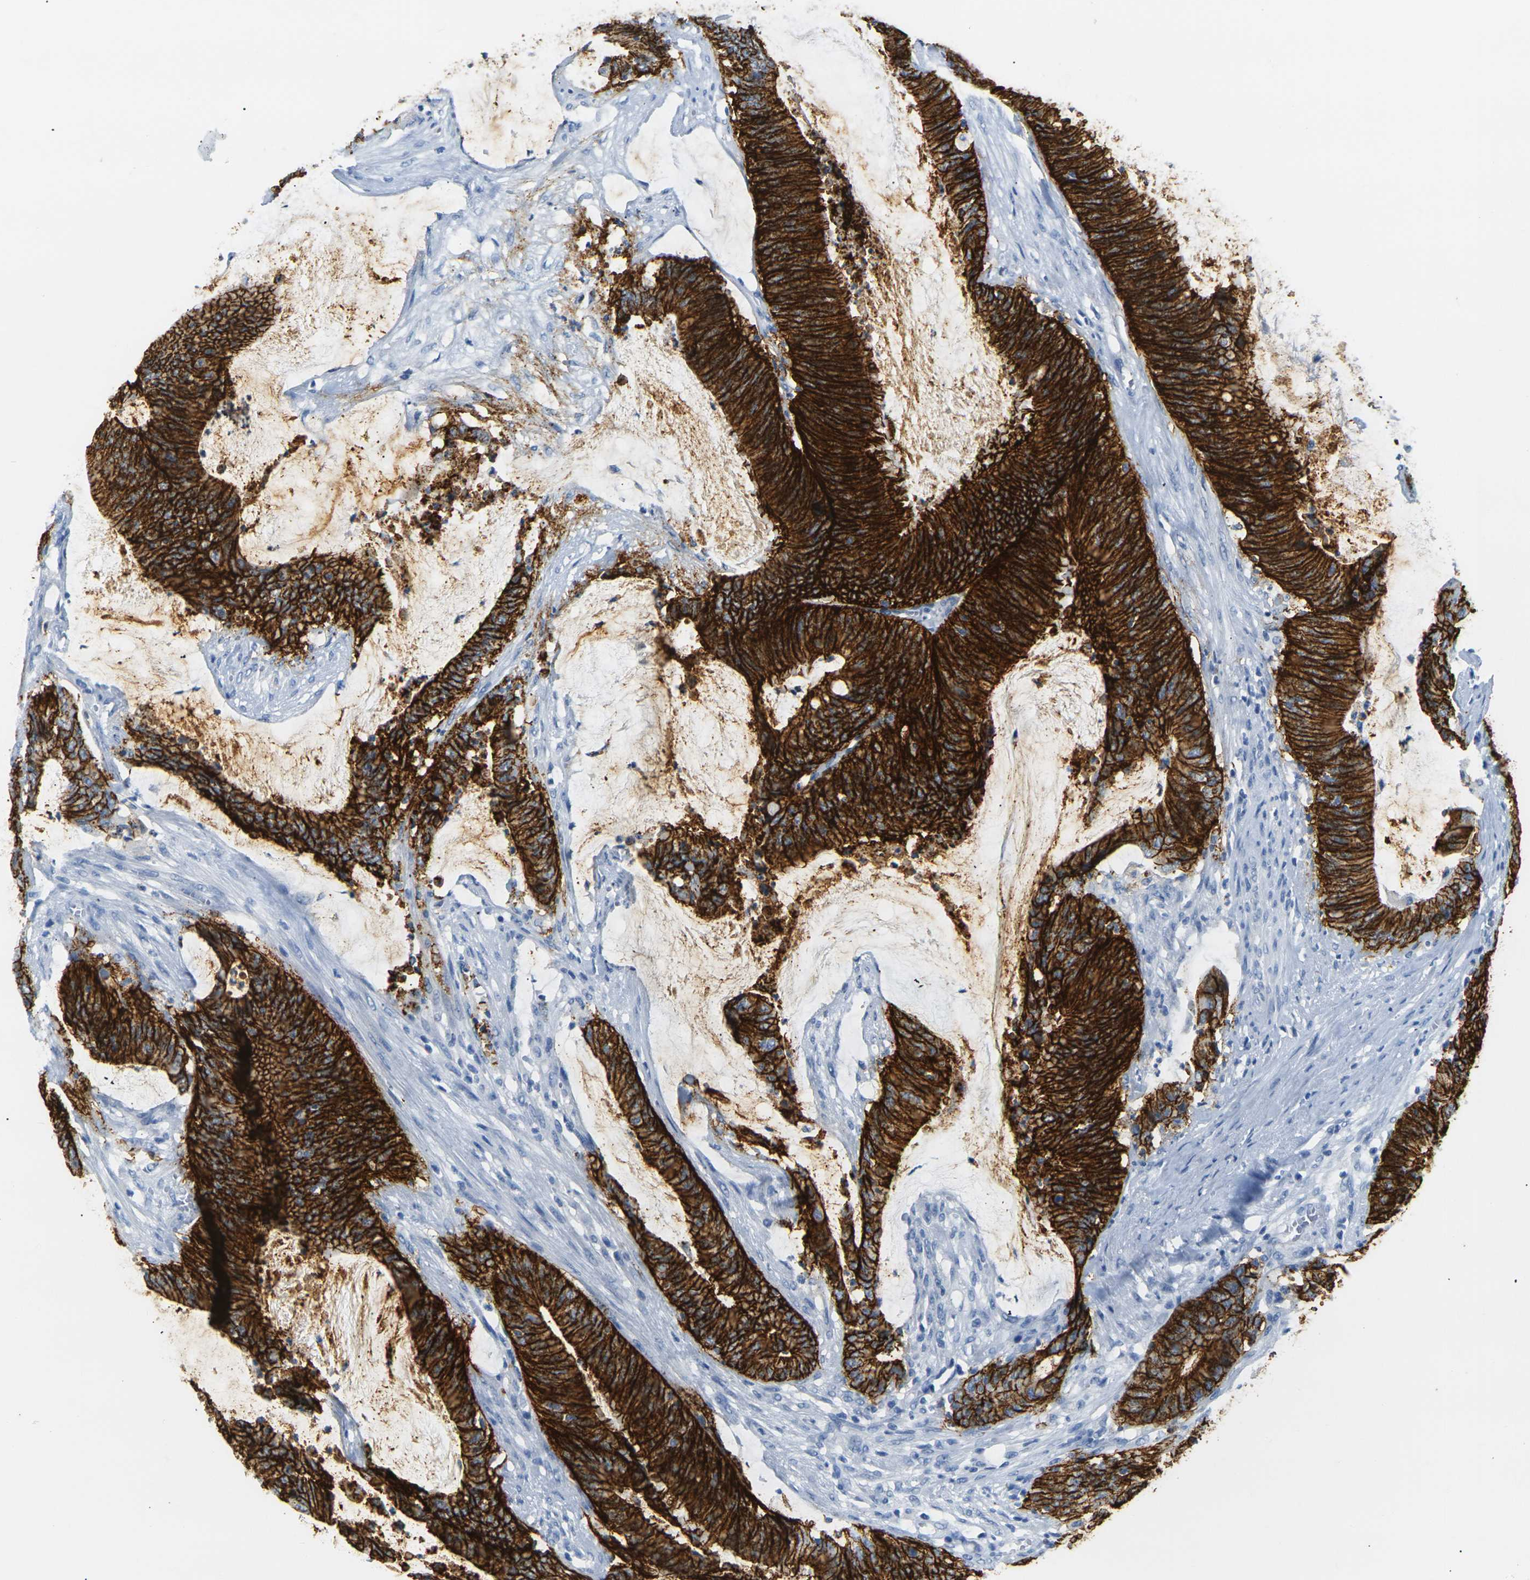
{"staining": {"intensity": "strong", "quantity": ">75%", "location": "cytoplasmic/membranous"}, "tissue": "colorectal cancer", "cell_type": "Tumor cells", "image_type": "cancer", "snomed": [{"axis": "morphology", "description": "Adenocarcinoma, NOS"}, {"axis": "topography", "description": "Rectum"}], "caption": "This histopathology image reveals adenocarcinoma (colorectal) stained with immunohistochemistry to label a protein in brown. The cytoplasmic/membranous of tumor cells show strong positivity for the protein. Nuclei are counter-stained blue.", "gene": "CLDN7", "patient": {"sex": "female", "age": 66}}